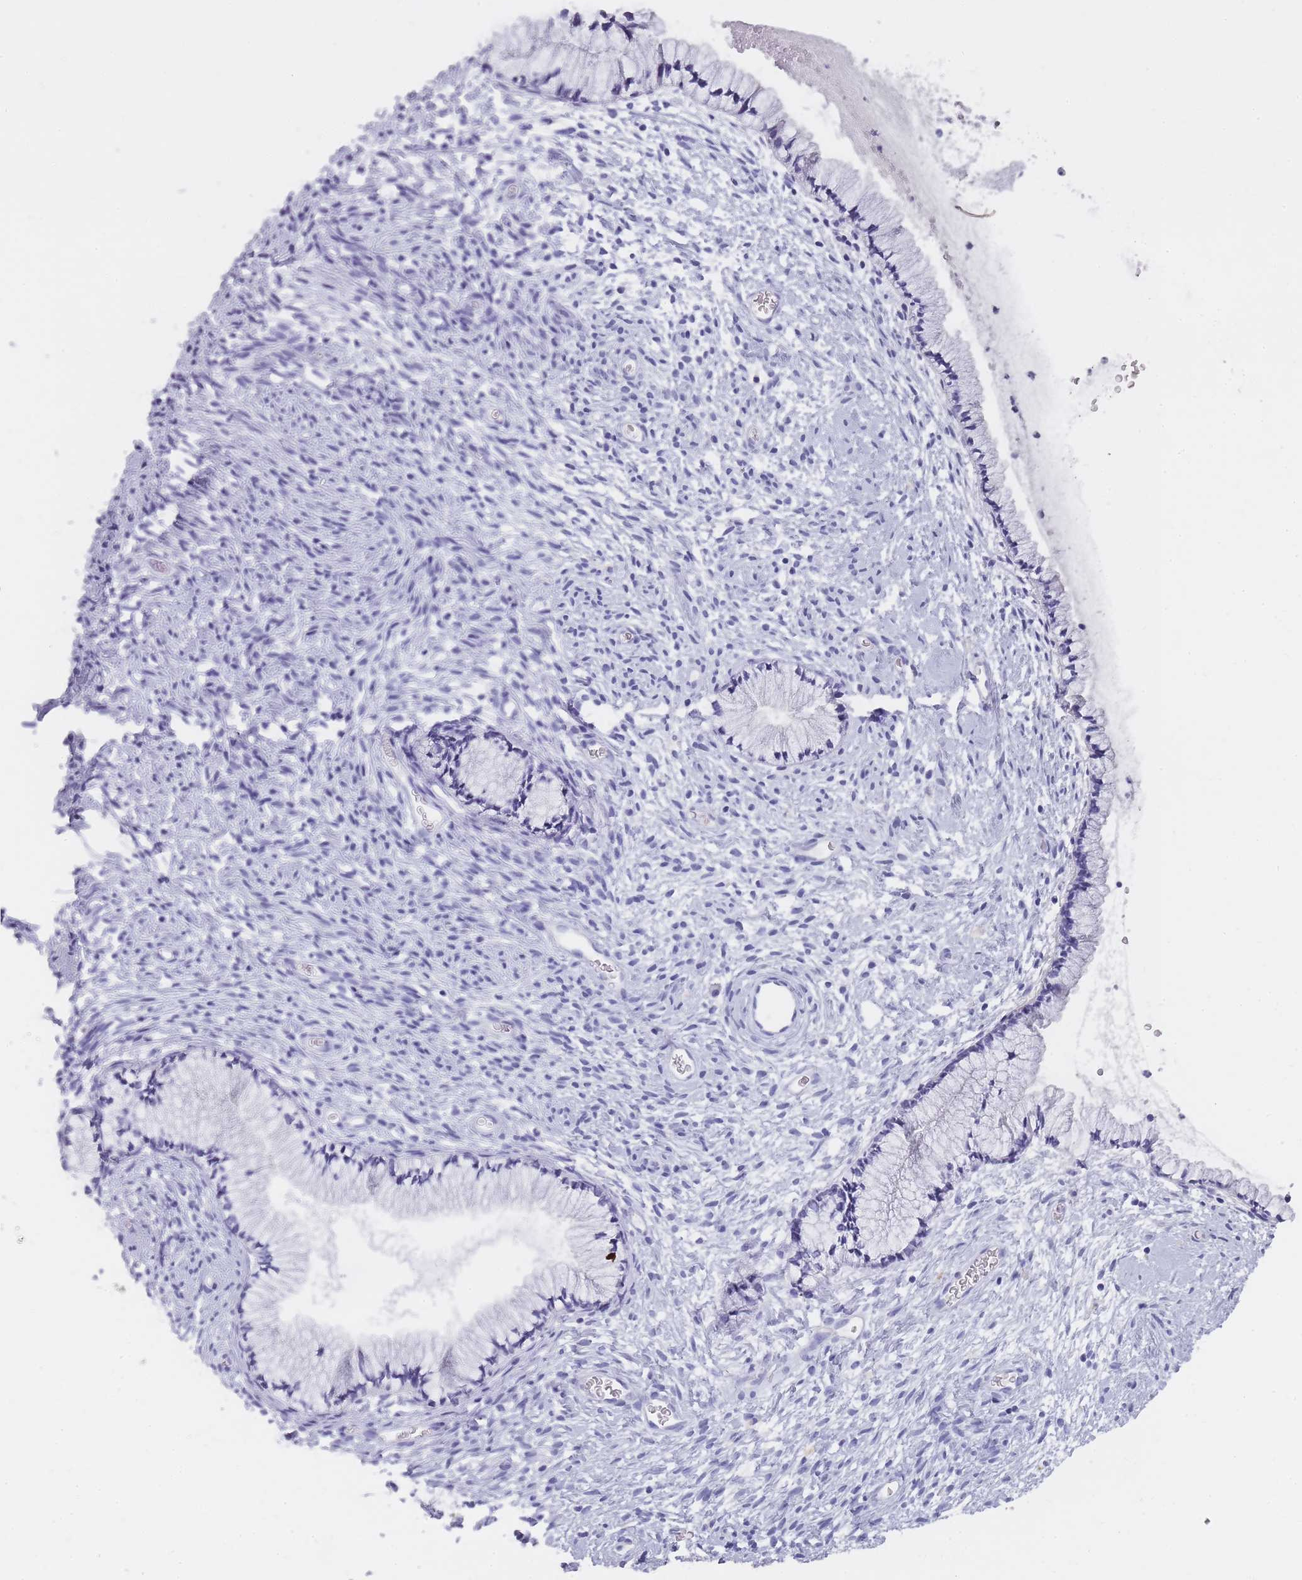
{"staining": {"intensity": "negative", "quantity": "none", "location": "none"}, "tissue": "cervix", "cell_type": "Glandular cells", "image_type": "normal", "snomed": [{"axis": "morphology", "description": "Normal tissue, NOS"}, {"axis": "topography", "description": "Cervix"}], "caption": "DAB immunohistochemical staining of unremarkable human cervix reveals no significant expression in glandular cells.", "gene": "TCP11X1", "patient": {"sex": "female", "age": 76}}